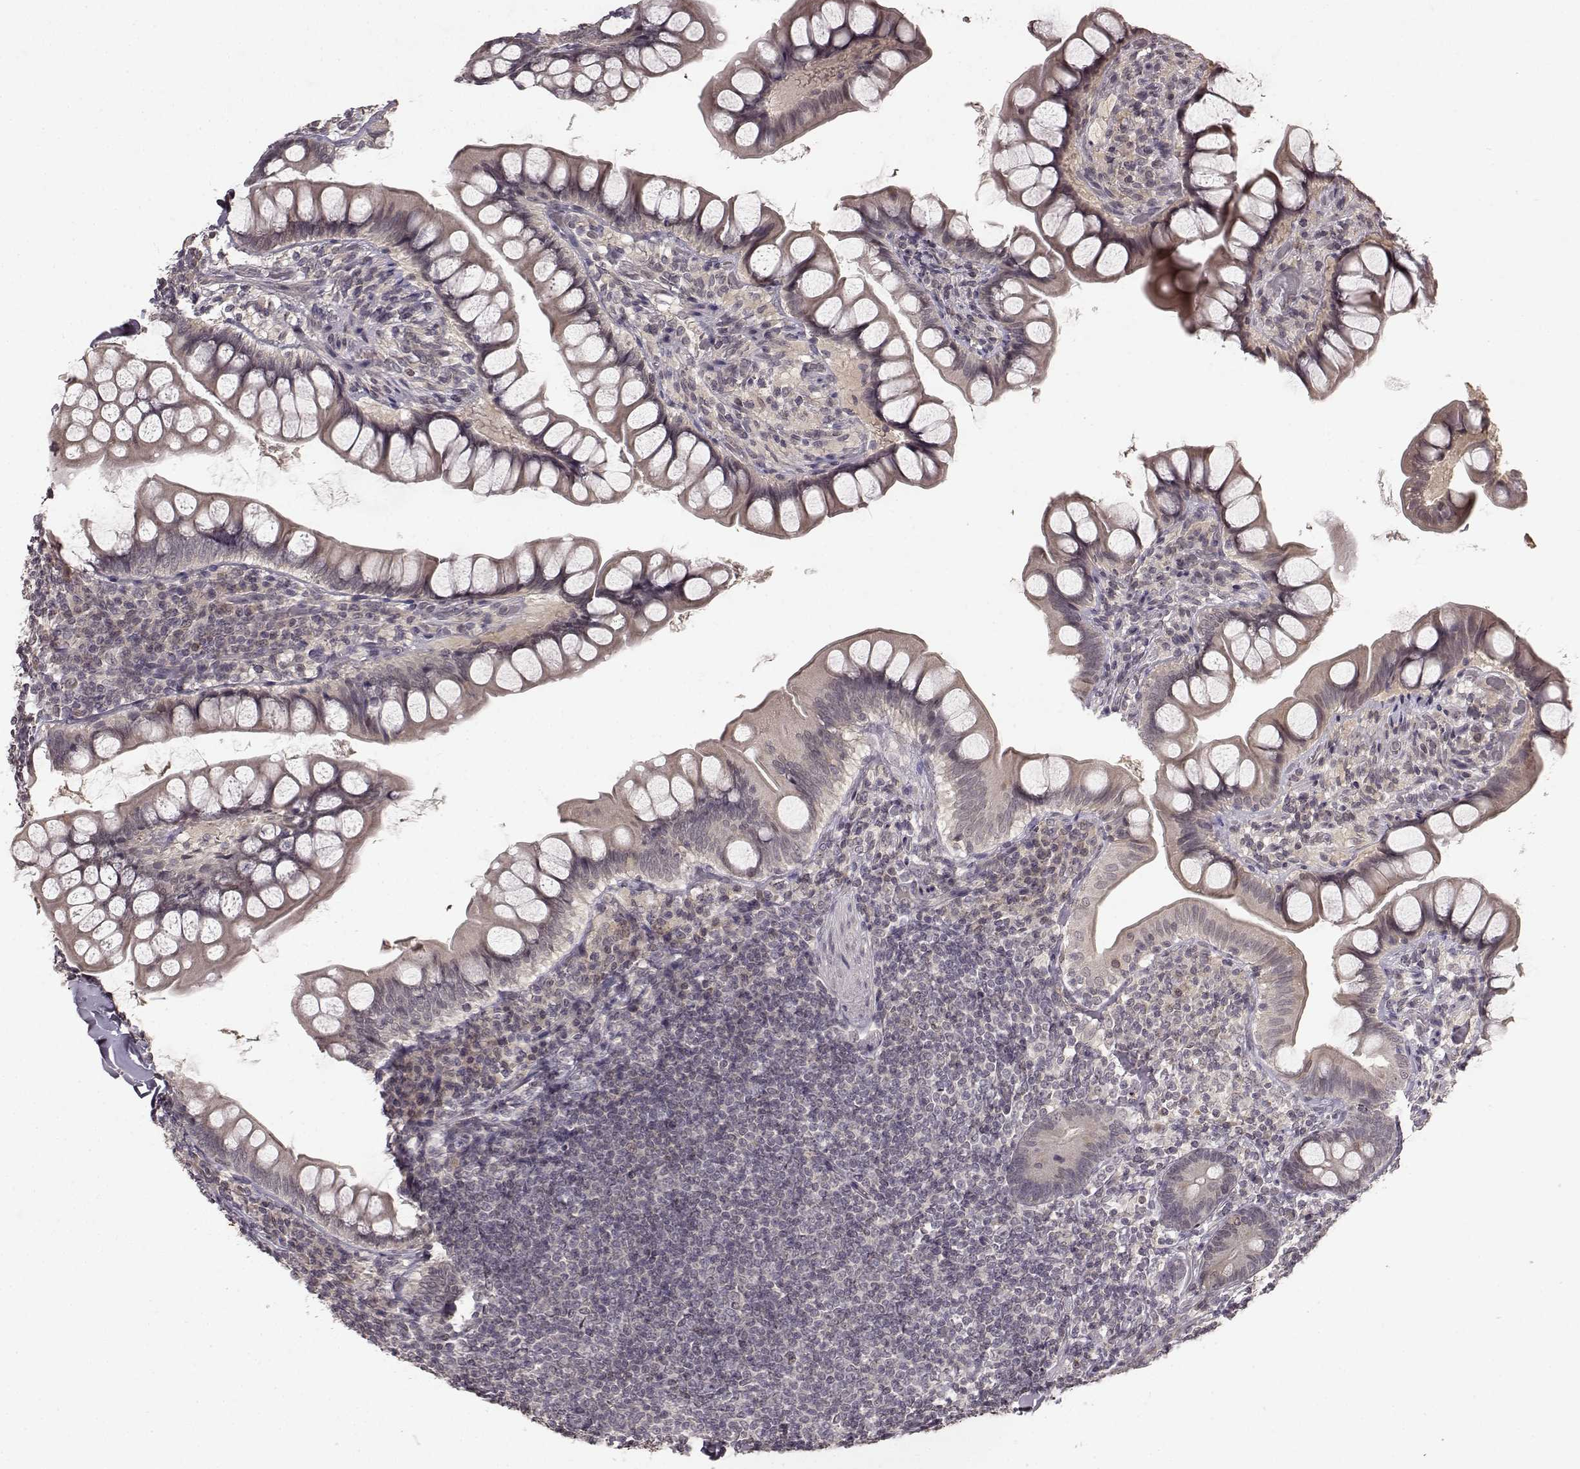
{"staining": {"intensity": "negative", "quantity": "none", "location": "none"}, "tissue": "small intestine", "cell_type": "Glandular cells", "image_type": "normal", "snomed": [{"axis": "morphology", "description": "Normal tissue, NOS"}, {"axis": "topography", "description": "Small intestine"}], "caption": "This is an immunohistochemistry (IHC) image of unremarkable small intestine. There is no expression in glandular cells.", "gene": "NTRK2", "patient": {"sex": "male", "age": 70}}